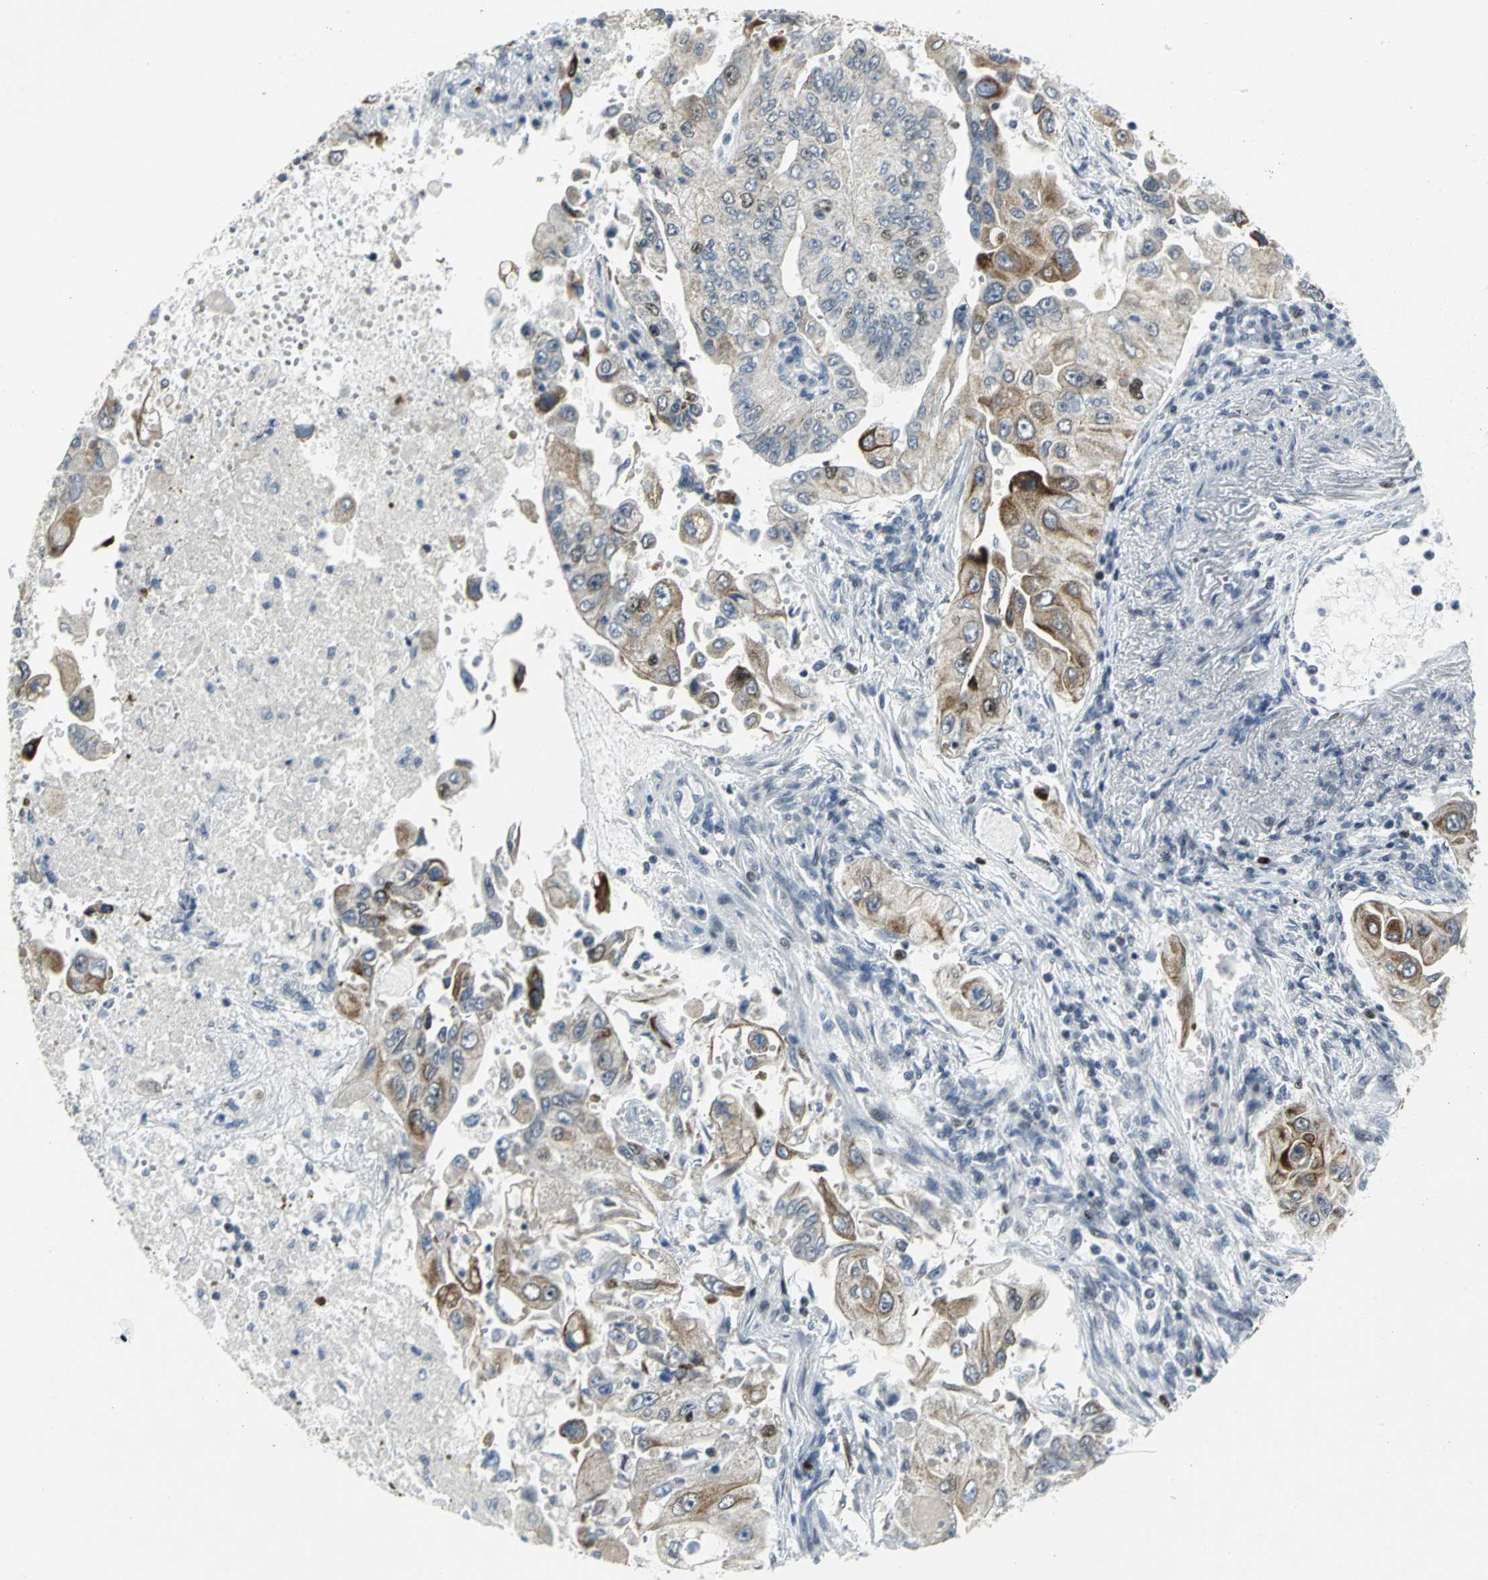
{"staining": {"intensity": "moderate", "quantity": "25%-75%", "location": "cytoplasmic/membranous"}, "tissue": "lung cancer", "cell_type": "Tumor cells", "image_type": "cancer", "snomed": [{"axis": "morphology", "description": "Adenocarcinoma, NOS"}, {"axis": "topography", "description": "Lung"}], "caption": "A brown stain highlights moderate cytoplasmic/membranous staining of a protein in human lung cancer tumor cells.", "gene": "RPA1", "patient": {"sex": "male", "age": 84}}